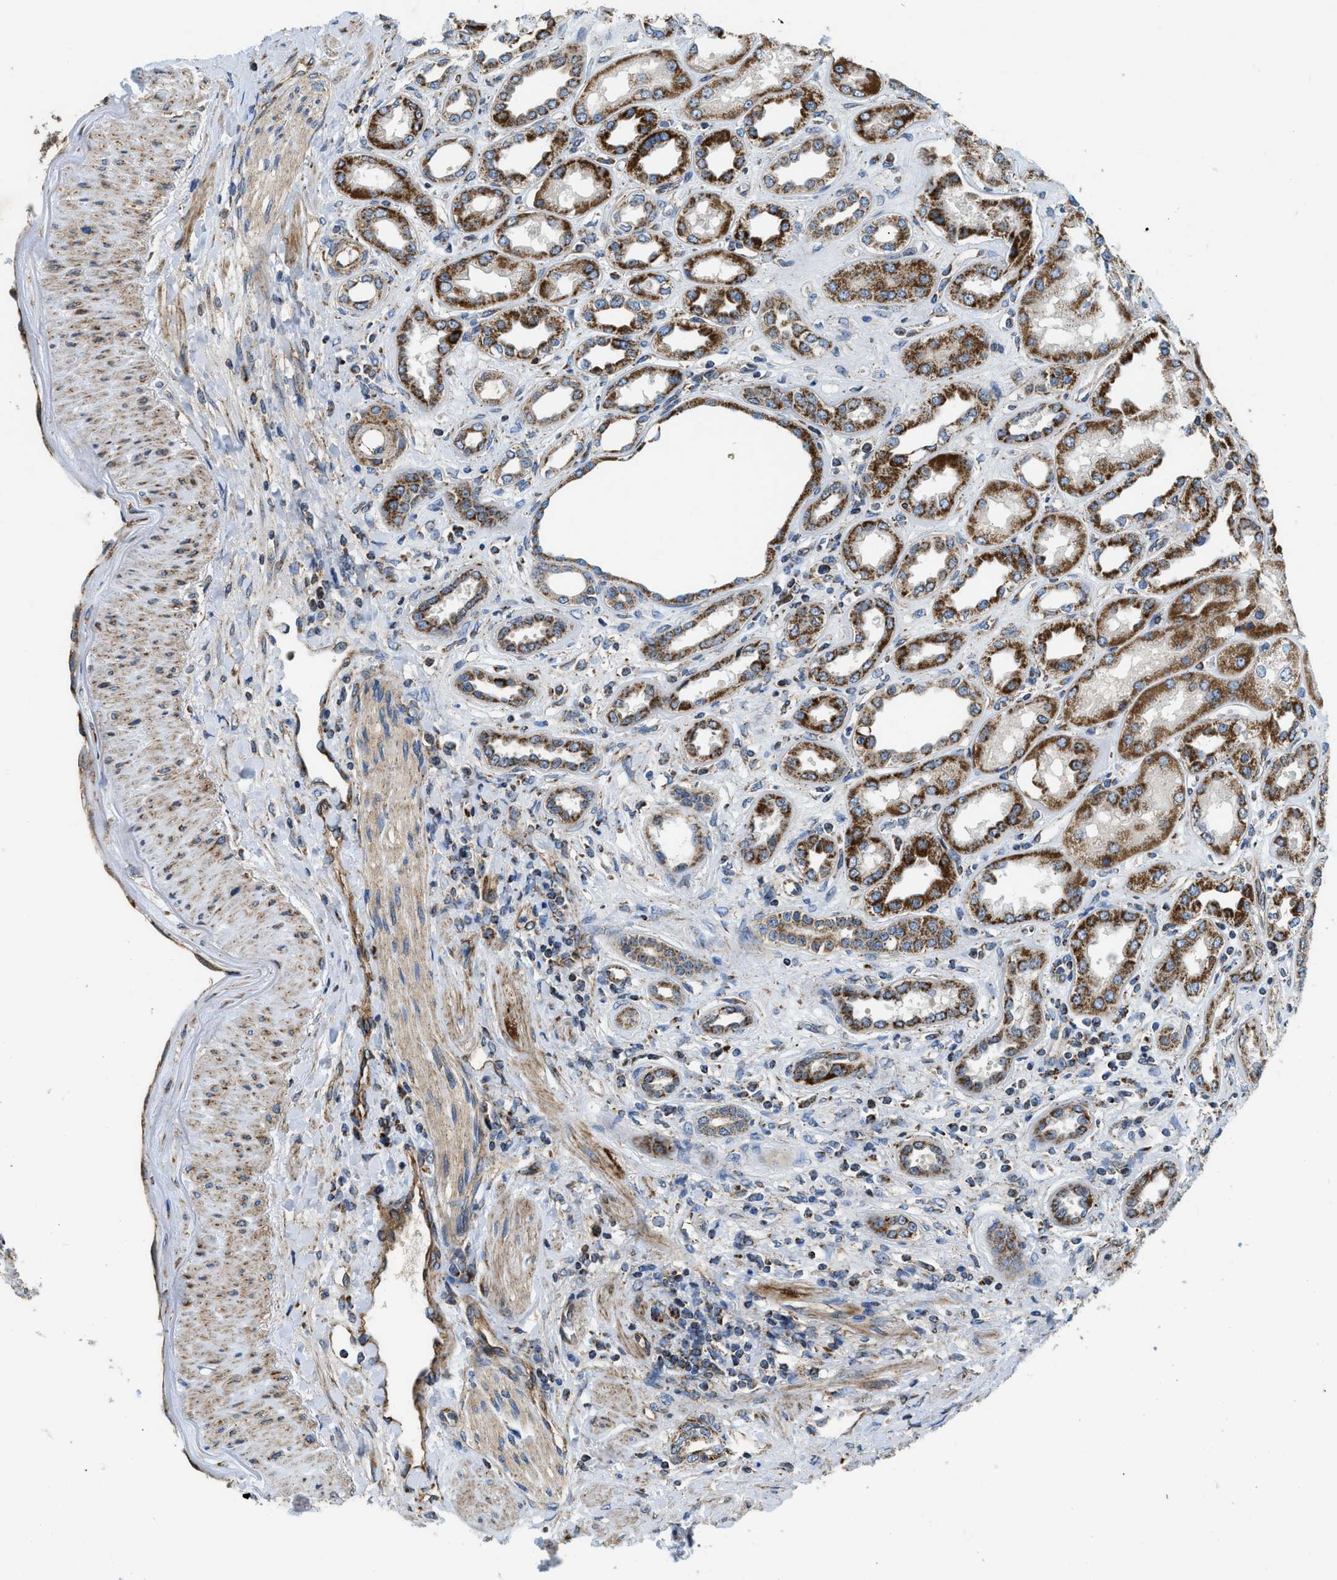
{"staining": {"intensity": "negative", "quantity": "none", "location": "none"}, "tissue": "kidney", "cell_type": "Cells in glomeruli", "image_type": "normal", "snomed": [{"axis": "morphology", "description": "Normal tissue, NOS"}, {"axis": "topography", "description": "Kidney"}], "caption": "Kidney stained for a protein using immunohistochemistry displays no positivity cells in glomeruli.", "gene": "STK33", "patient": {"sex": "male", "age": 59}}